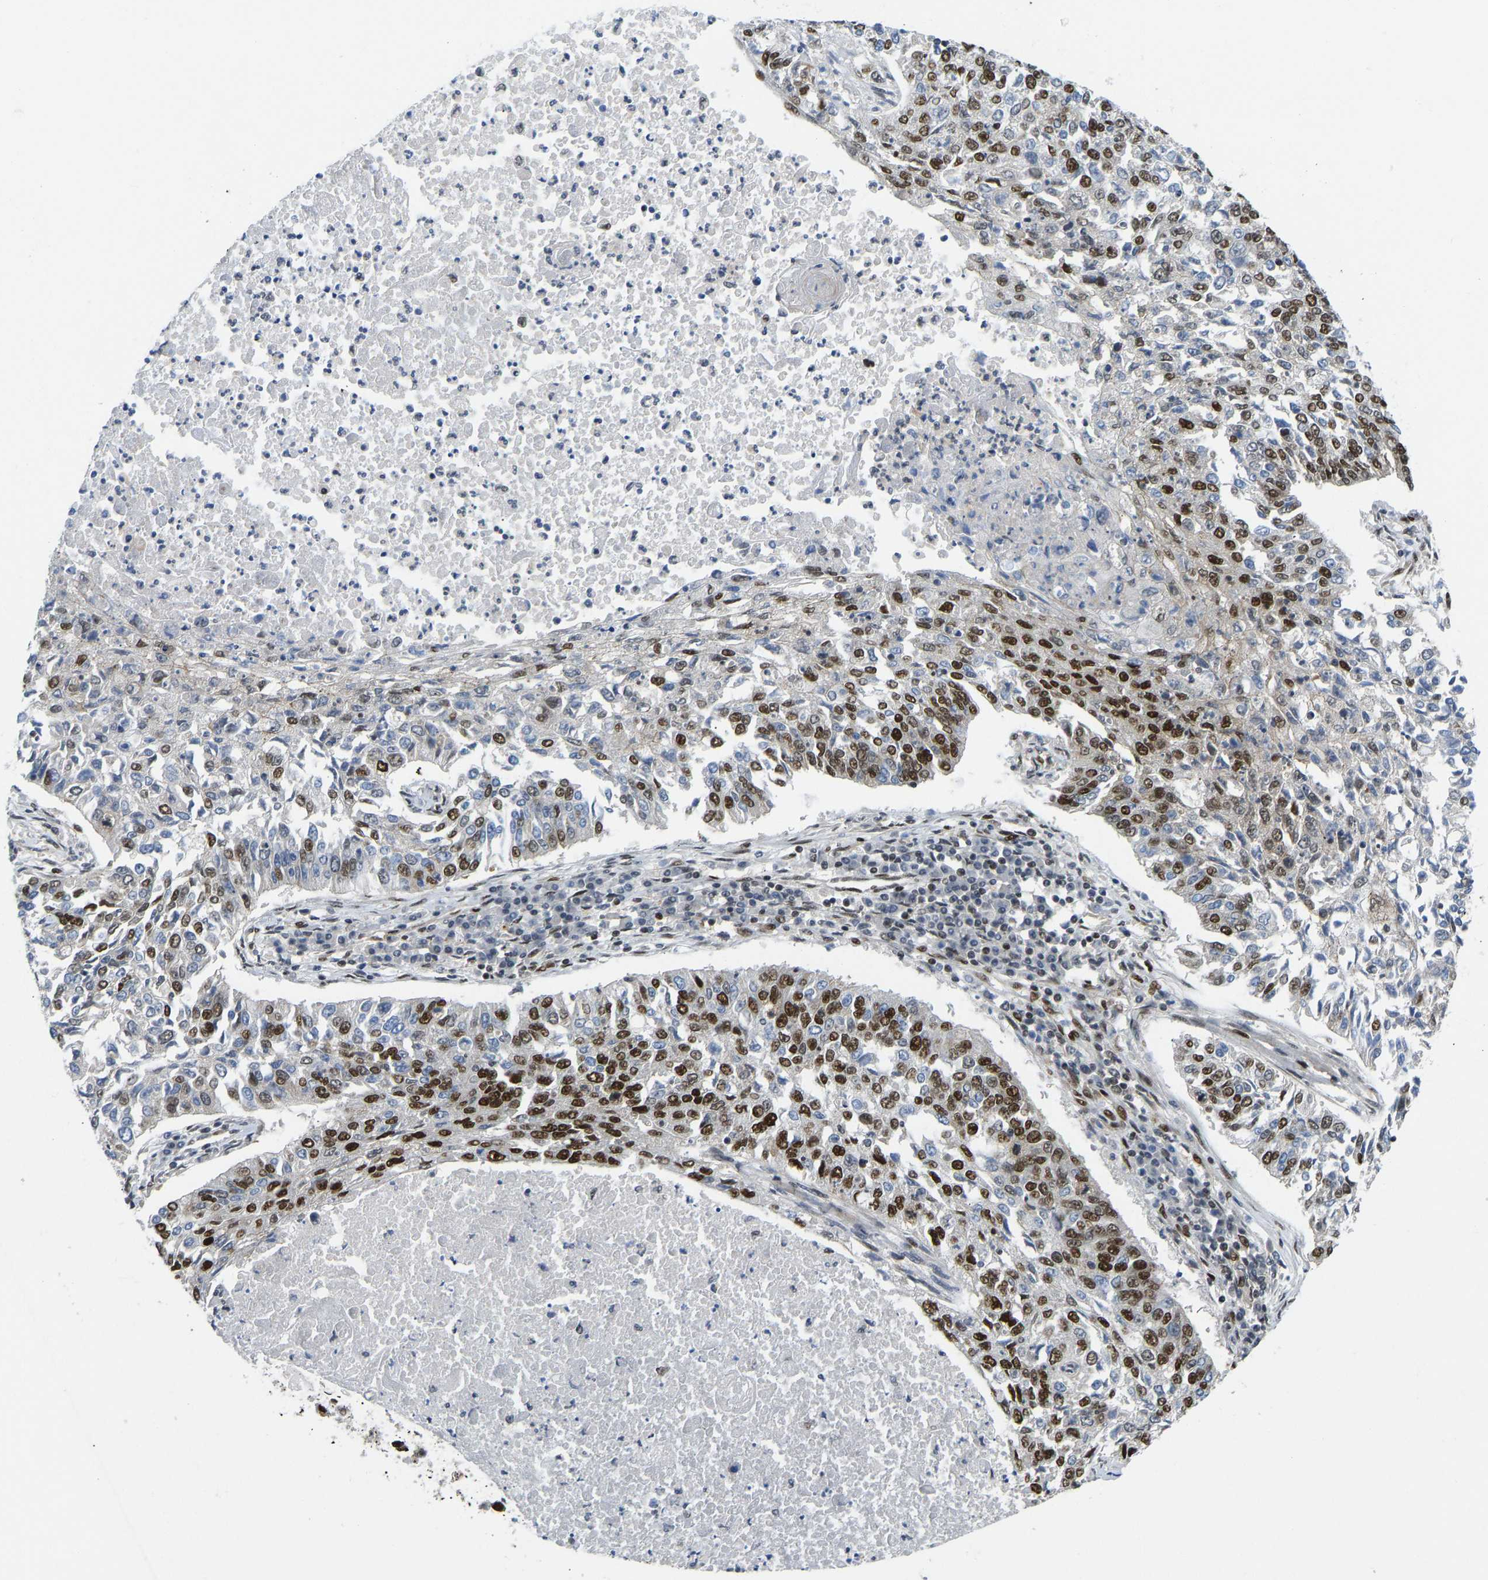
{"staining": {"intensity": "strong", "quantity": "25%-75%", "location": "nuclear"}, "tissue": "lung cancer", "cell_type": "Tumor cells", "image_type": "cancer", "snomed": [{"axis": "morphology", "description": "Normal tissue, NOS"}, {"axis": "morphology", "description": "Squamous cell carcinoma, NOS"}, {"axis": "topography", "description": "Cartilage tissue"}, {"axis": "topography", "description": "Bronchus"}, {"axis": "topography", "description": "Lung"}], "caption": "An image showing strong nuclear staining in approximately 25%-75% of tumor cells in squamous cell carcinoma (lung), as visualized by brown immunohistochemical staining.", "gene": "FOXK1", "patient": {"sex": "female", "age": 49}}